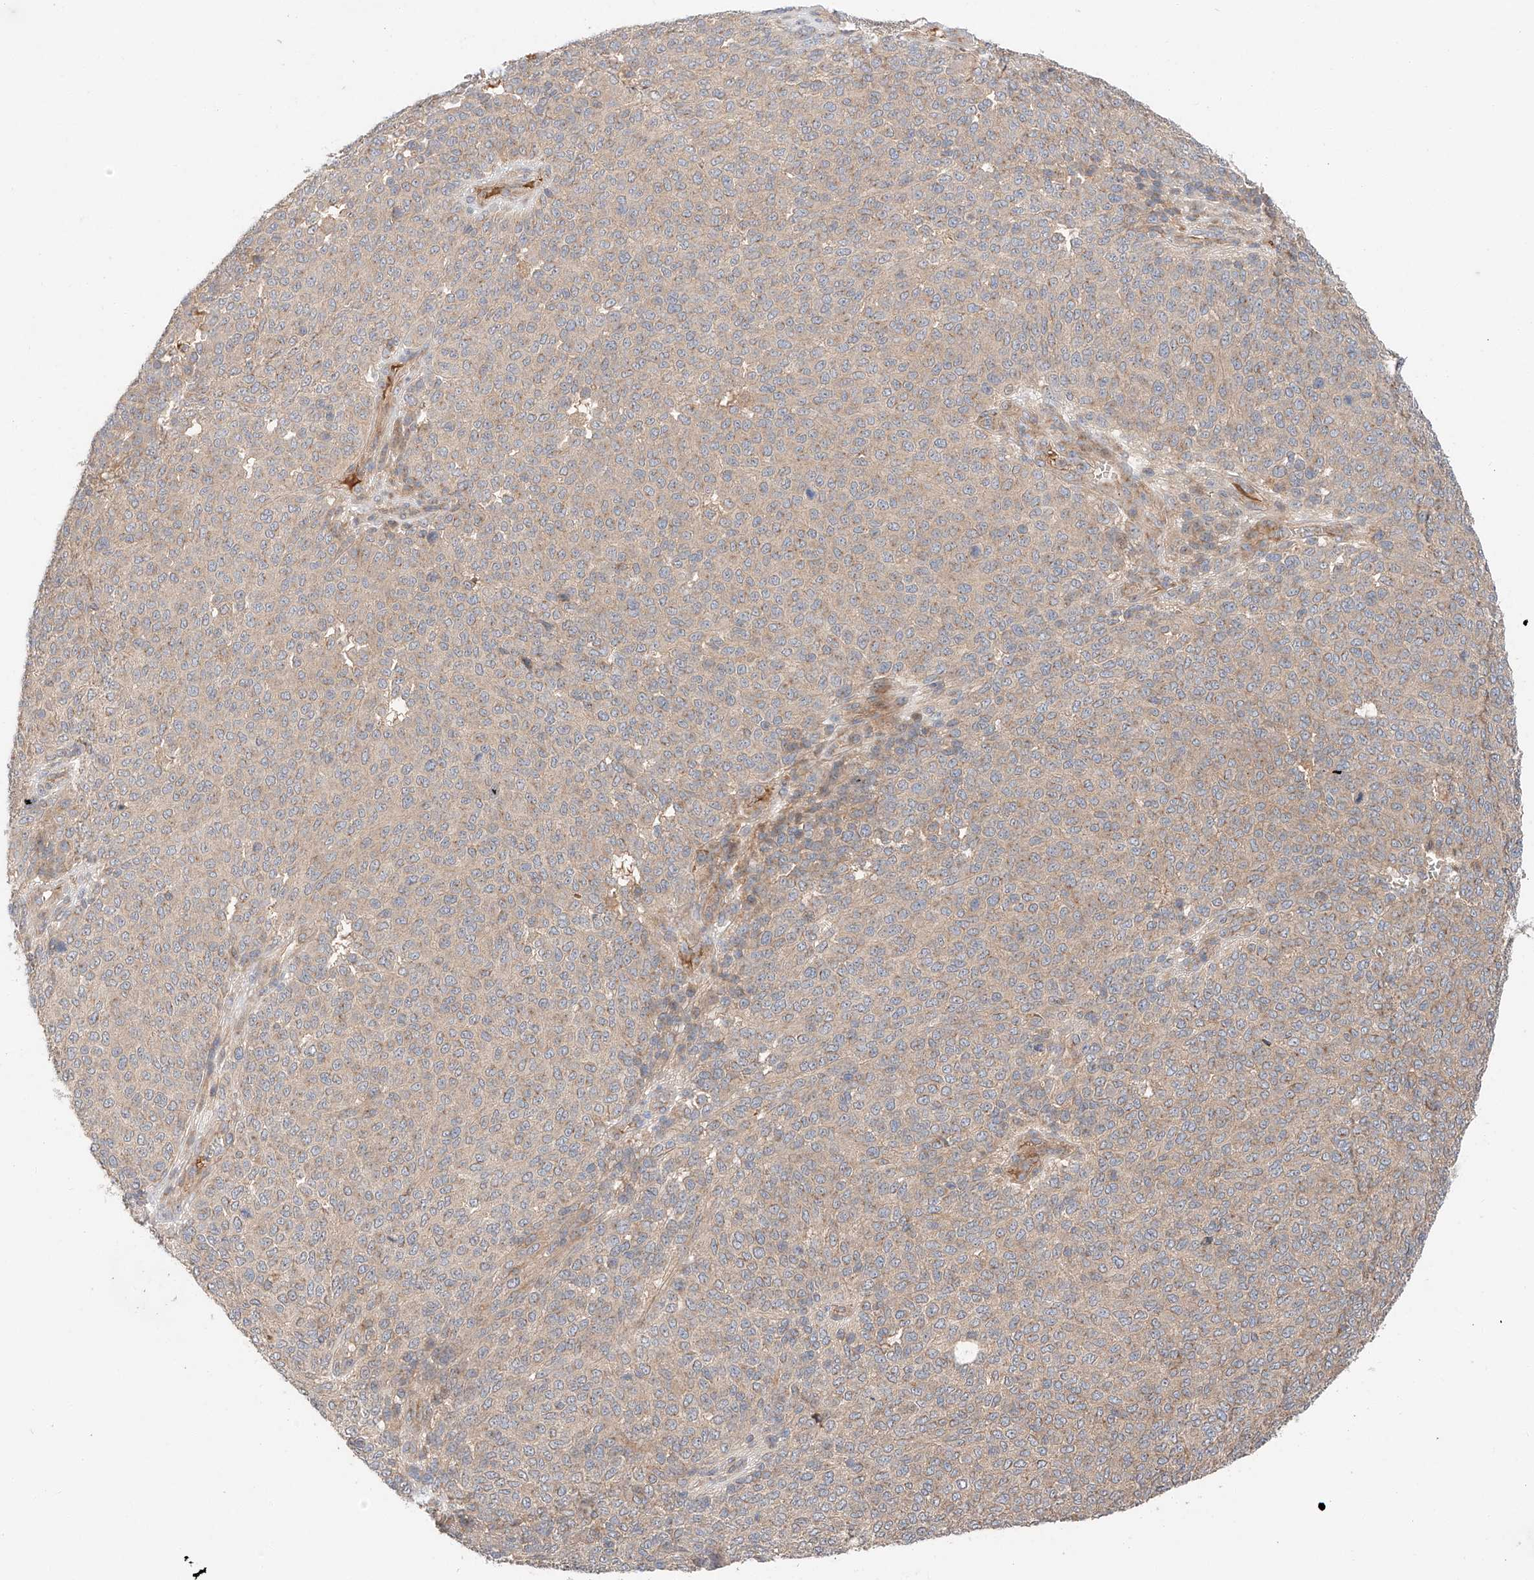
{"staining": {"intensity": "weak", "quantity": ">75%", "location": "cytoplasmic/membranous"}, "tissue": "melanoma", "cell_type": "Tumor cells", "image_type": "cancer", "snomed": [{"axis": "morphology", "description": "Malignant melanoma, NOS"}, {"axis": "topography", "description": "Skin"}], "caption": "Immunohistochemistry (IHC) image of neoplastic tissue: melanoma stained using immunohistochemistry reveals low levels of weak protein expression localized specifically in the cytoplasmic/membranous of tumor cells, appearing as a cytoplasmic/membranous brown color.", "gene": "XPNPEP1", "patient": {"sex": "male", "age": 49}}